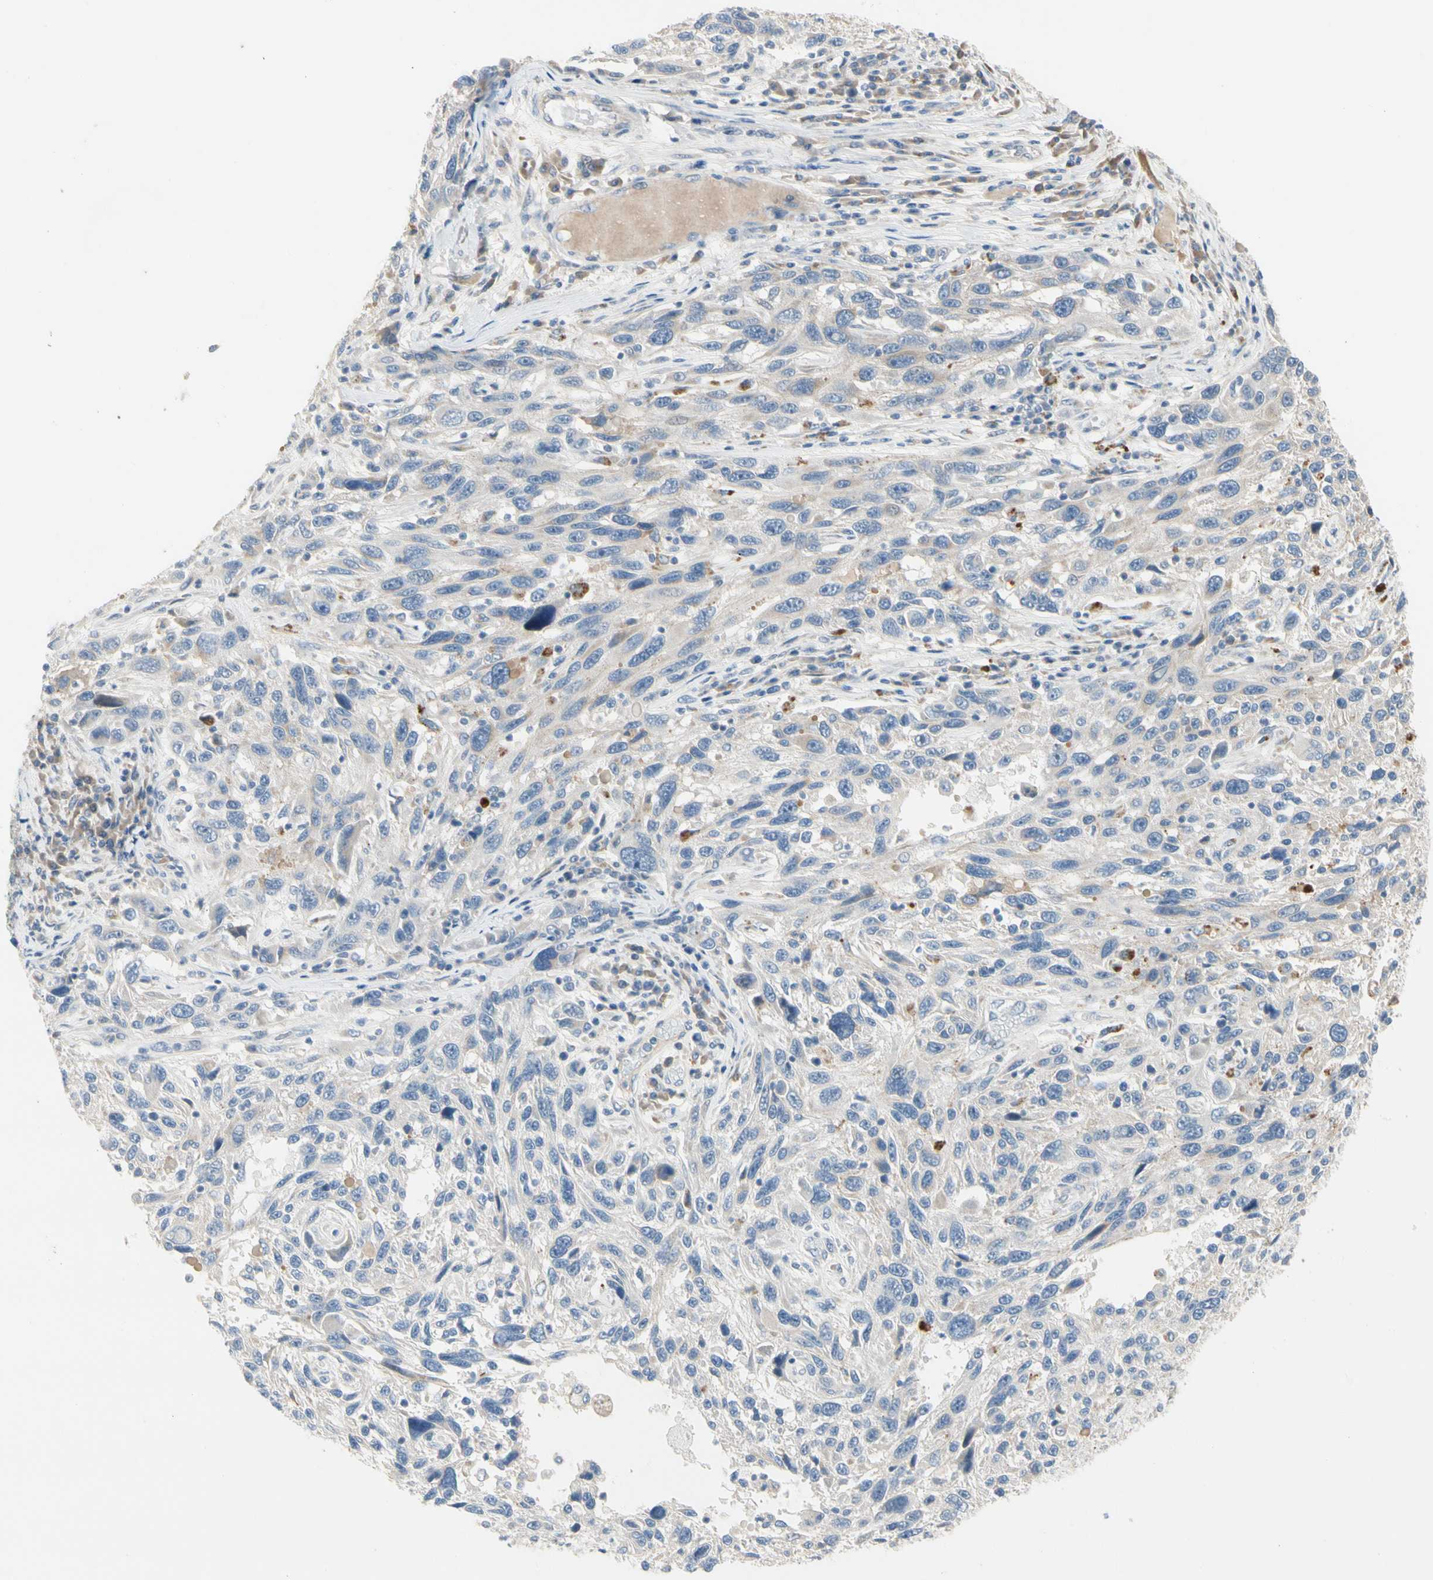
{"staining": {"intensity": "negative", "quantity": "none", "location": "none"}, "tissue": "melanoma", "cell_type": "Tumor cells", "image_type": "cancer", "snomed": [{"axis": "morphology", "description": "Malignant melanoma, NOS"}, {"axis": "topography", "description": "Skin"}], "caption": "The IHC histopathology image has no significant staining in tumor cells of malignant melanoma tissue.", "gene": "ALDH18A1", "patient": {"sex": "male", "age": 53}}